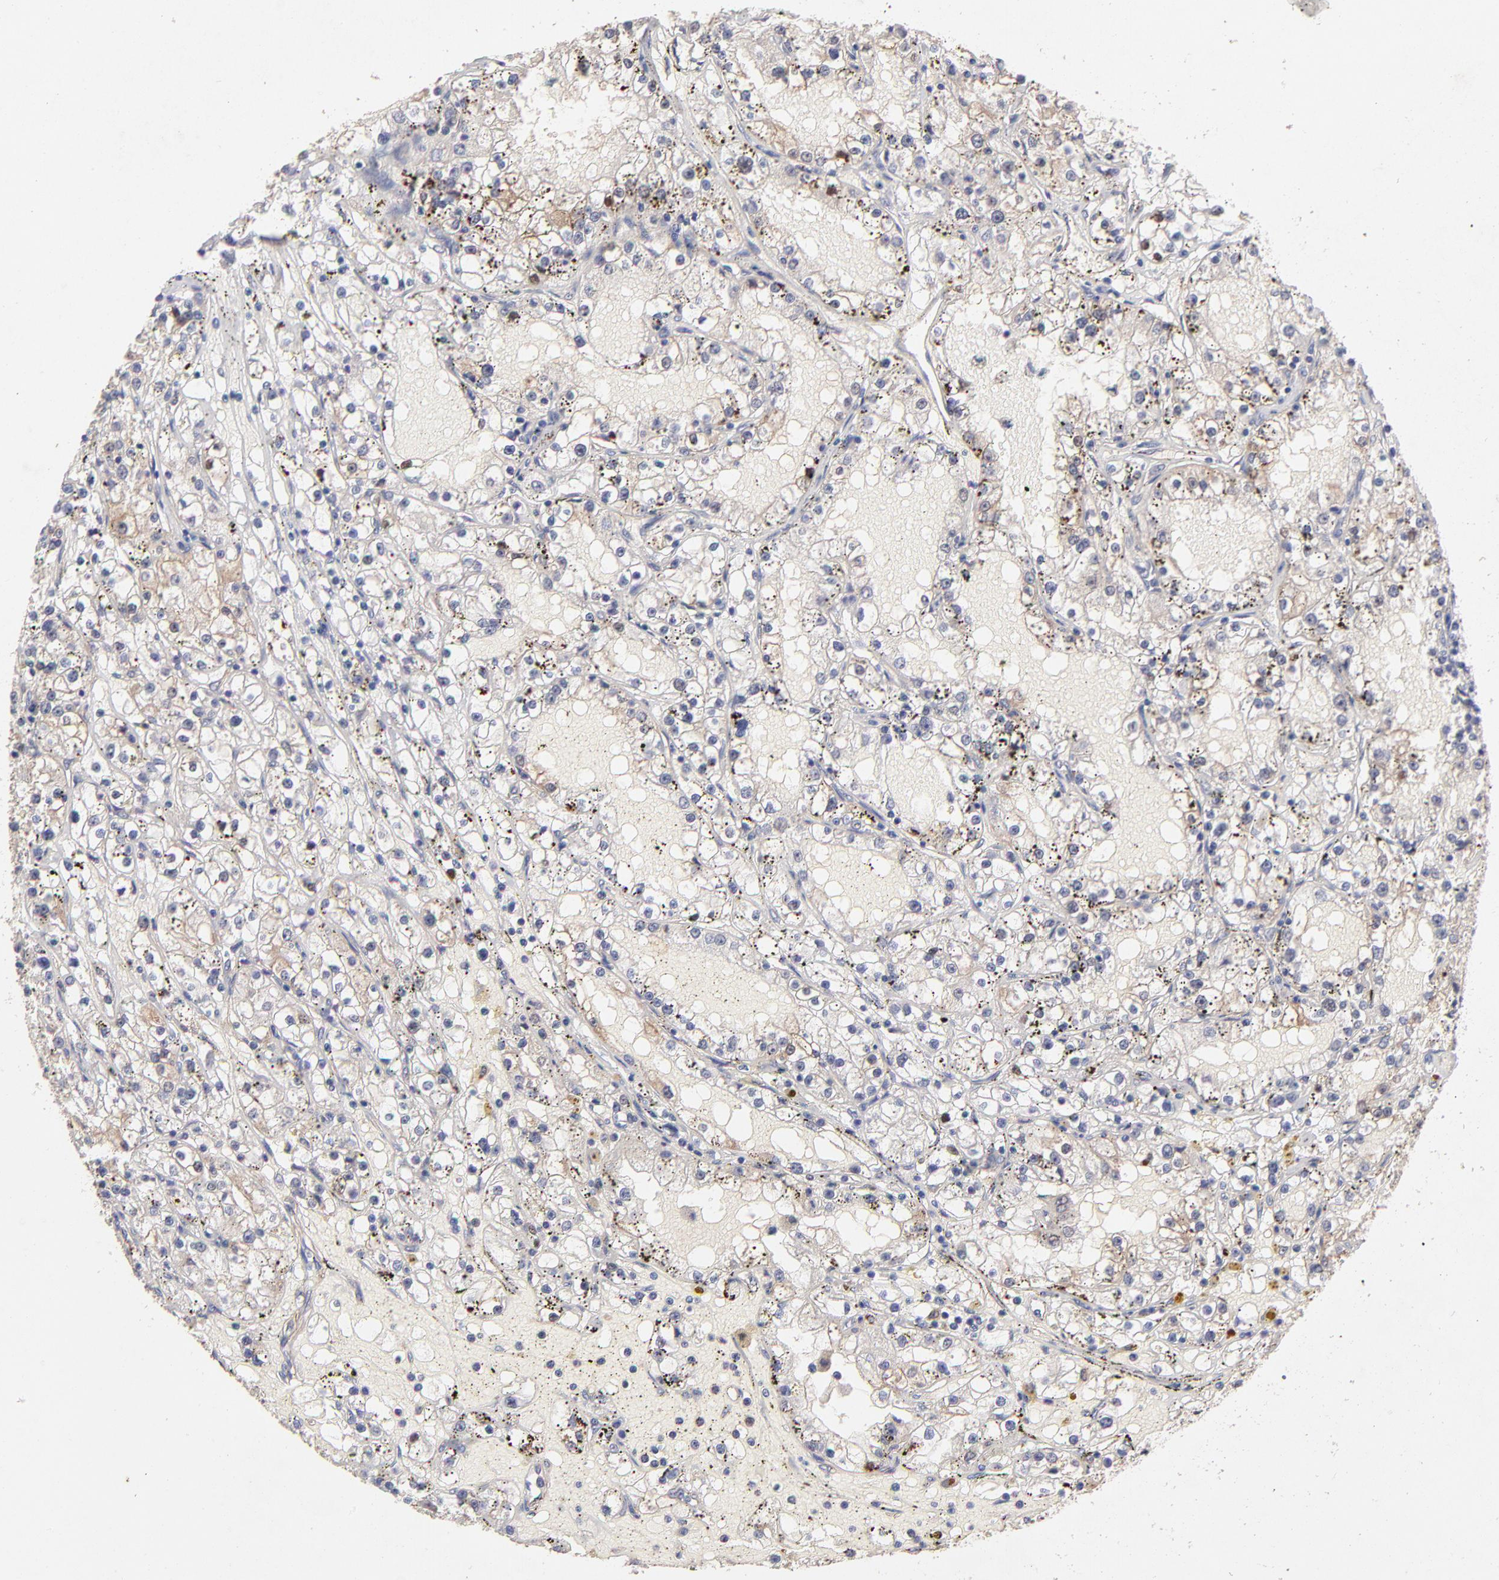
{"staining": {"intensity": "weak", "quantity": "<25%", "location": "cytoplasmic/membranous"}, "tissue": "renal cancer", "cell_type": "Tumor cells", "image_type": "cancer", "snomed": [{"axis": "morphology", "description": "Adenocarcinoma, NOS"}, {"axis": "topography", "description": "Kidney"}], "caption": "Histopathology image shows no protein positivity in tumor cells of renal cancer (adenocarcinoma) tissue.", "gene": "STAP2", "patient": {"sex": "male", "age": 56}}